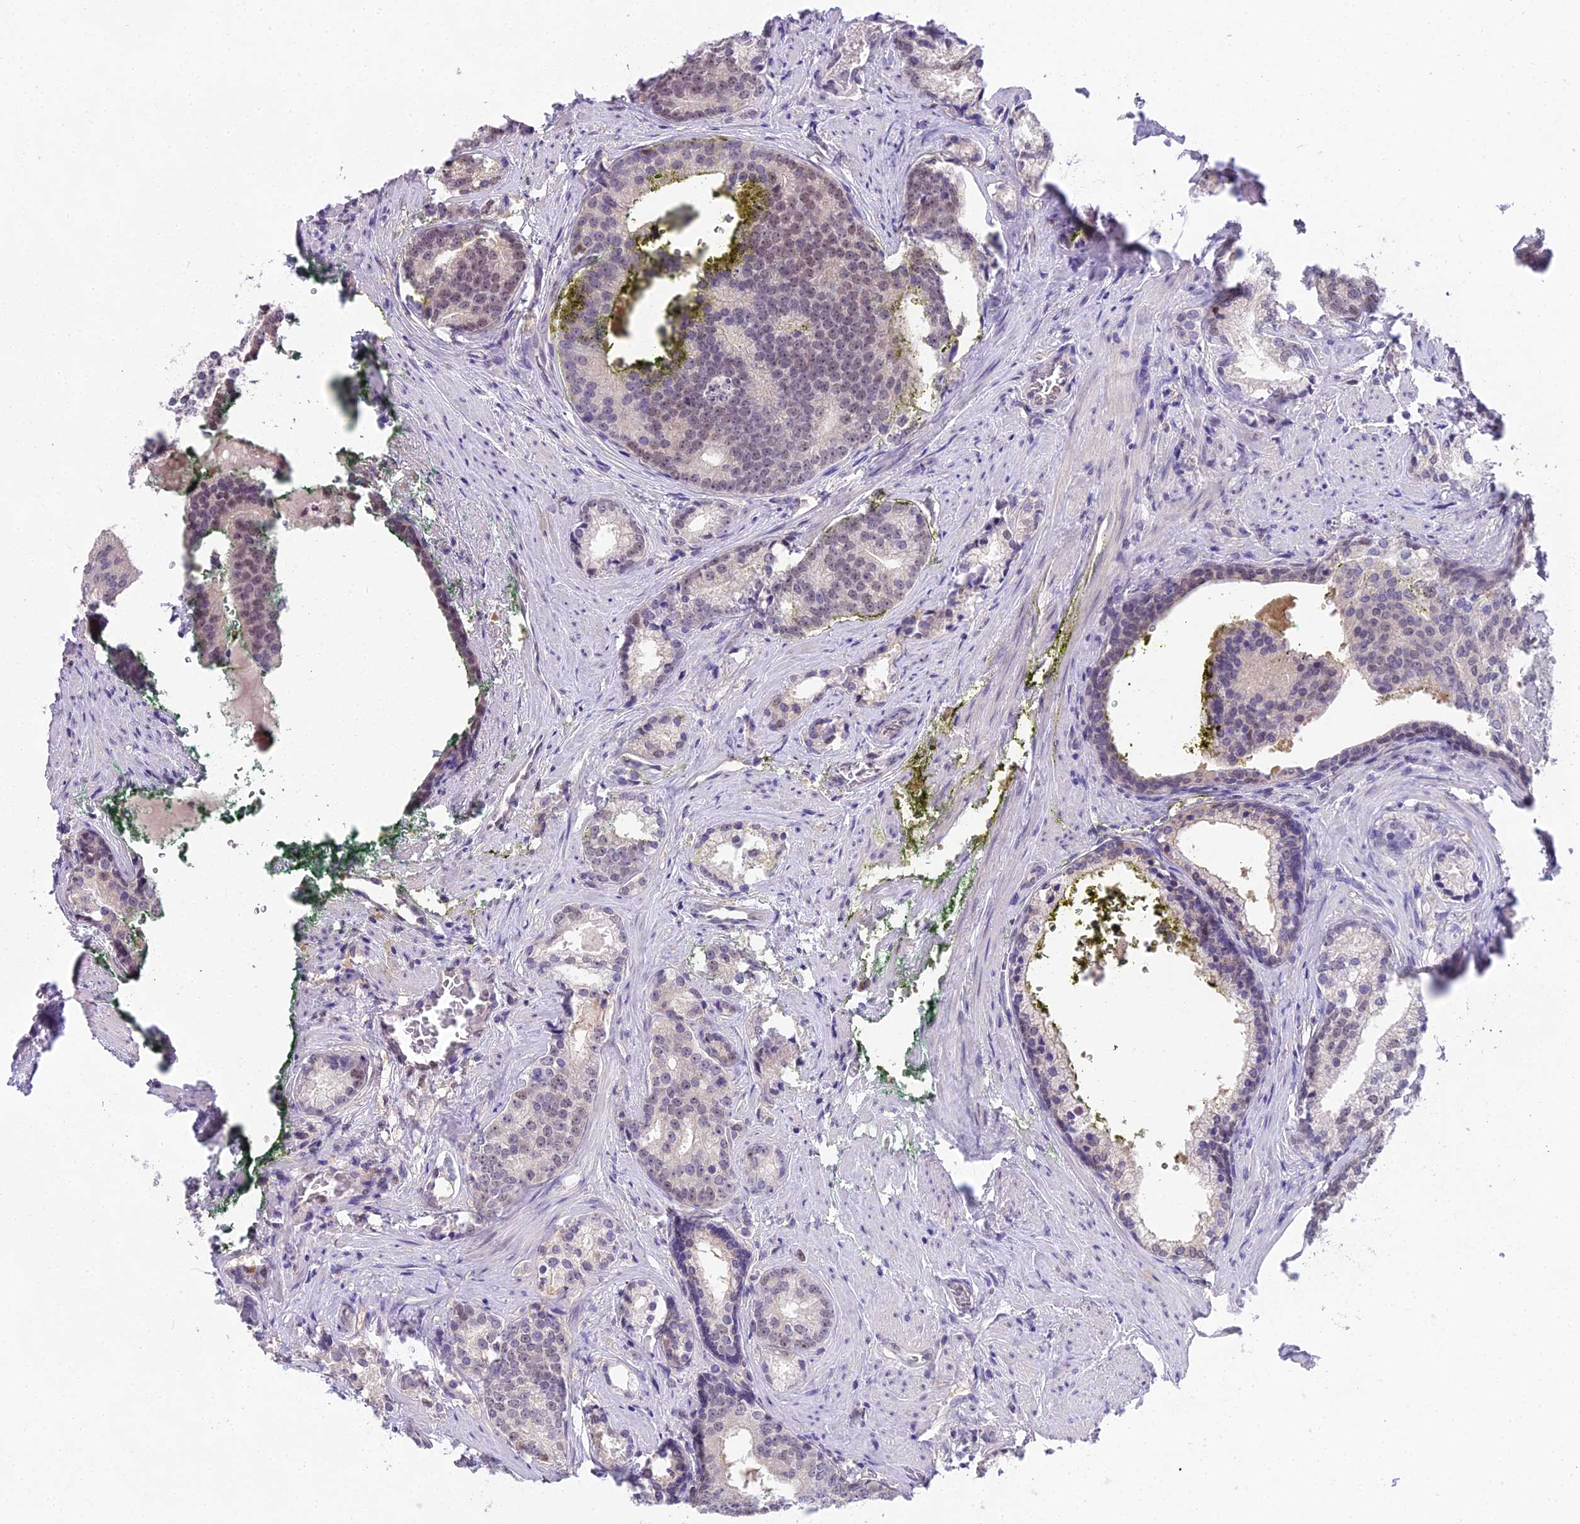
{"staining": {"intensity": "negative", "quantity": "none", "location": "none"}, "tissue": "prostate cancer", "cell_type": "Tumor cells", "image_type": "cancer", "snomed": [{"axis": "morphology", "description": "Adenocarcinoma, Low grade"}, {"axis": "topography", "description": "Prostate"}], "caption": "Image shows no protein positivity in tumor cells of prostate low-grade adenocarcinoma tissue.", "gene": "MAT2A", "patient": {"sex": "male", "age": 71}}